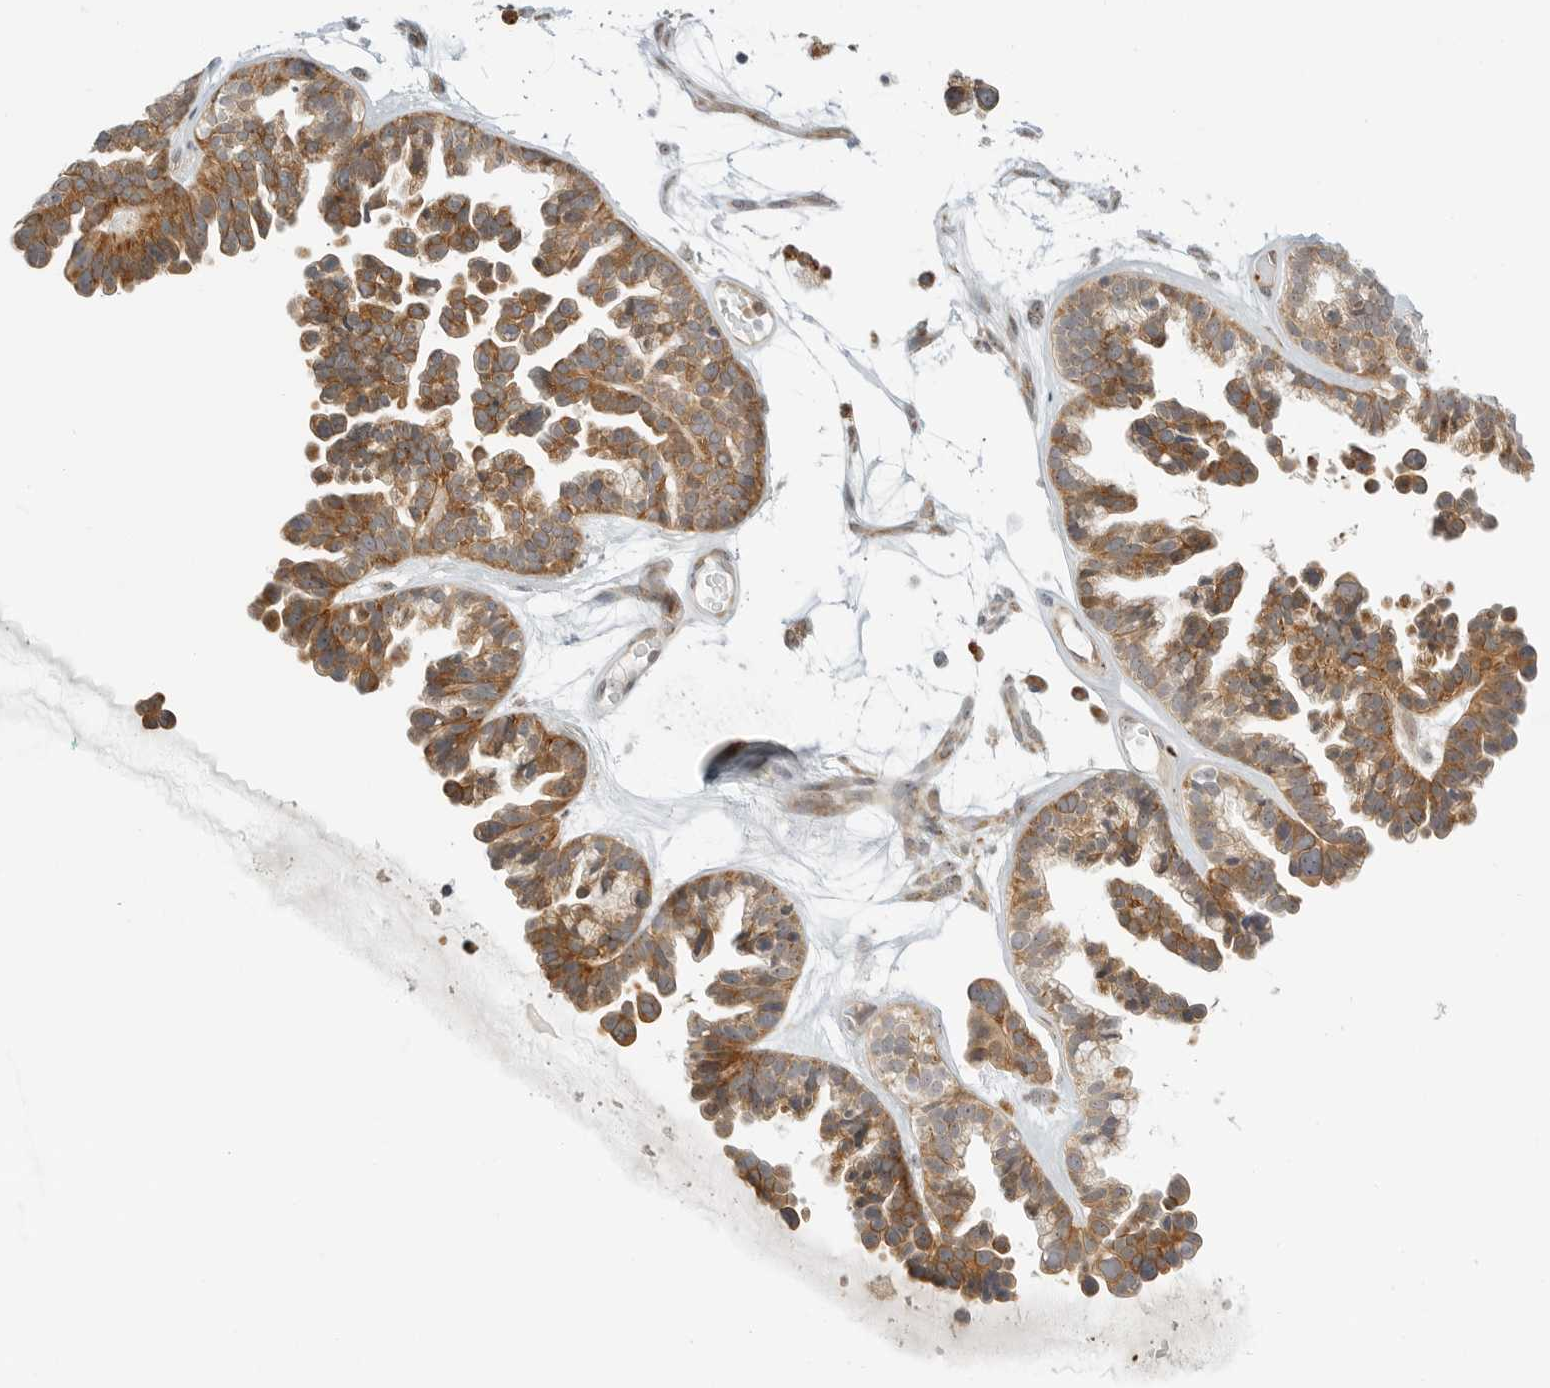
{"staining": {"intensity": "moderate", "quantity": ">75%", "location": "cytoplasmic/membranous"}, "tissue": "ovarian cancer", "cell_type": "Tumor cells", "image_type": "cancer", "snomed": [{"axis": "morphology", "description": "Cystadenocarcinoma, serous, NOS"}, {"axis": "topography", "description": "Ovary"}], "caption": "Immunohistochemical staining of serous cystadenocarcinoma (ovarian) demonstrates moderate cytoplasmic/membranous protein expression in about >75% of tumor cells.", "gene": "DSCC1", "patient": {"sex": "female", "age": 56}}